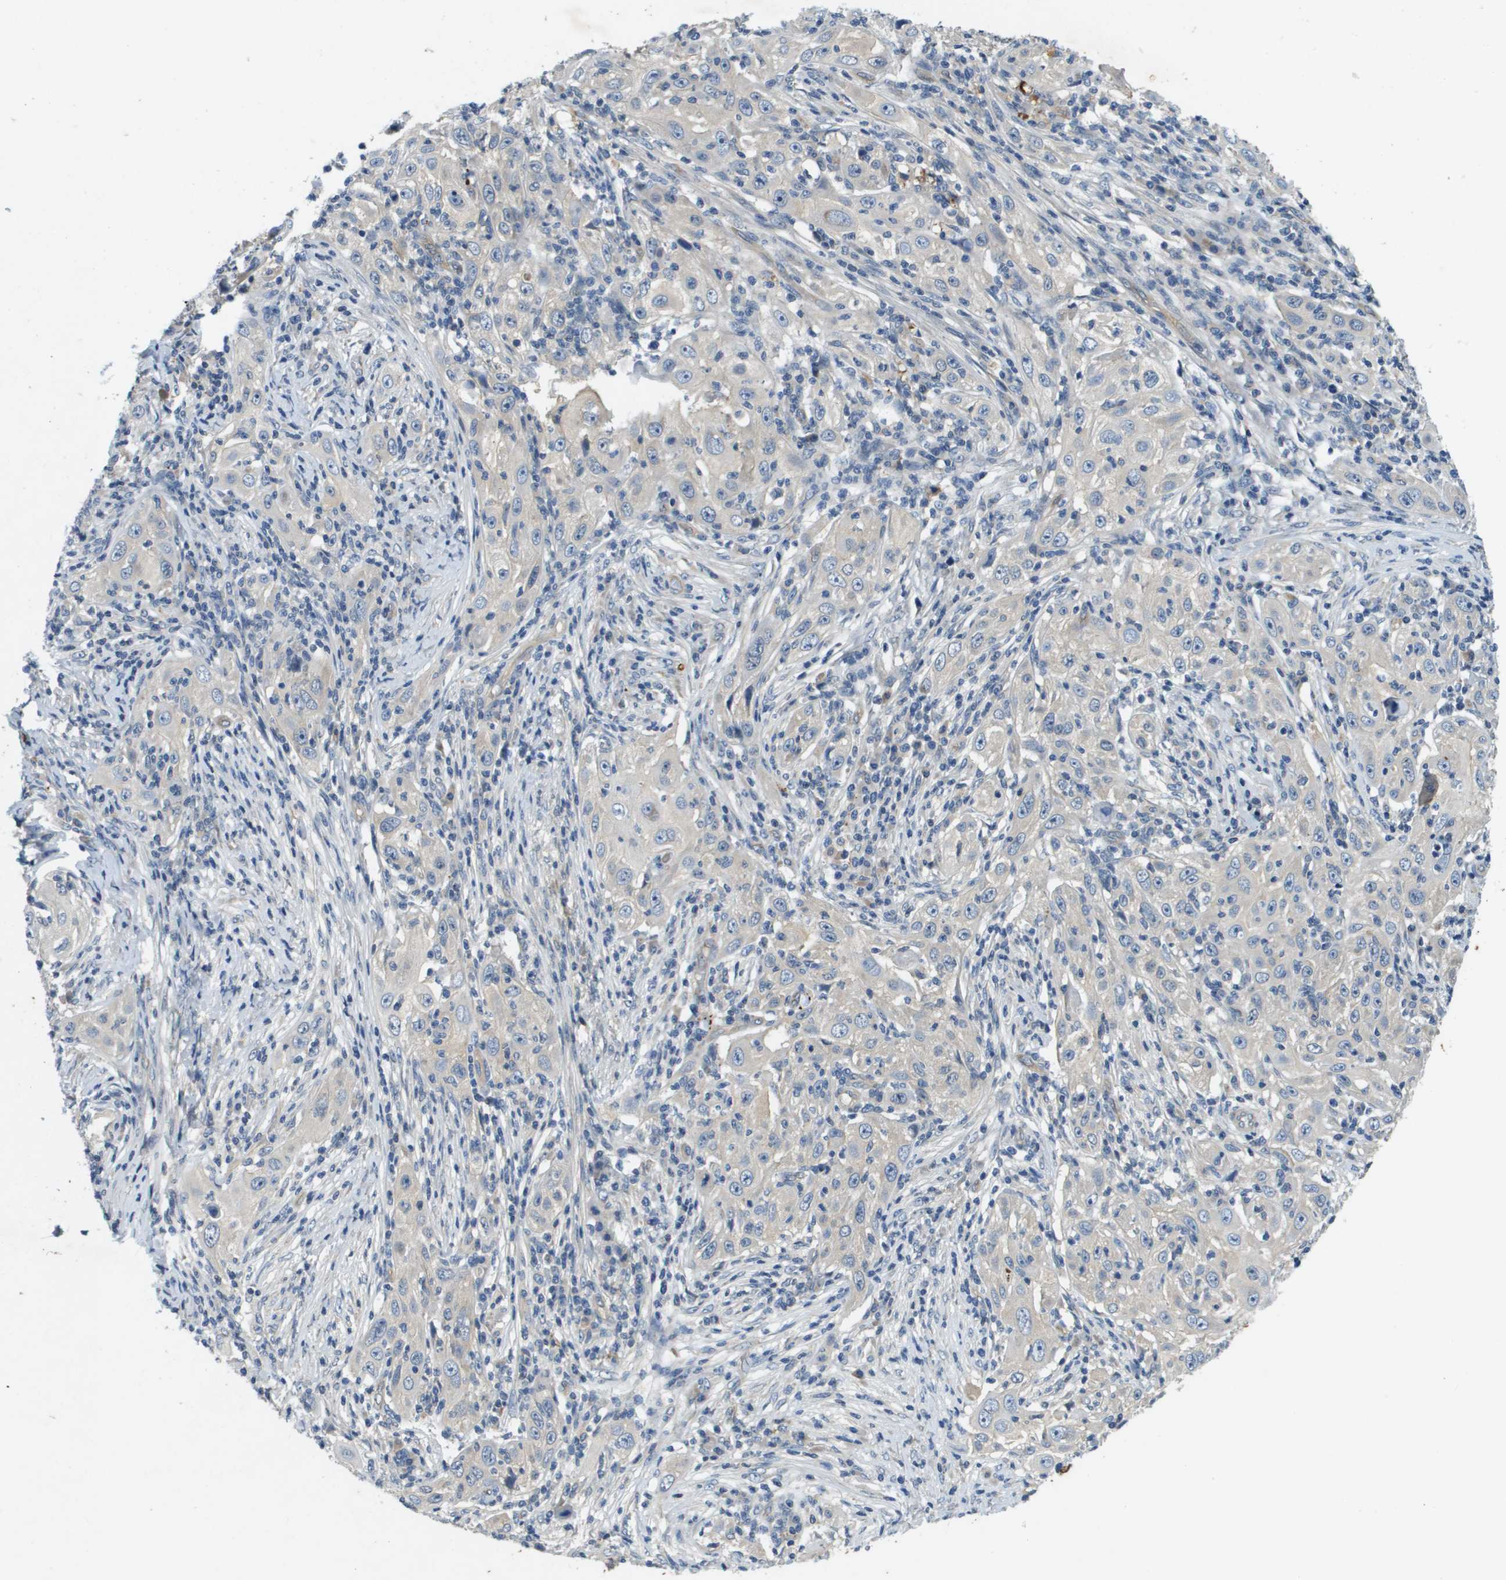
{"staining": {"intensity": "weak", "quantity": "25%-75%", "location": "cytoplasmic/membranous"}, "tissue": "skin cancer", "cell_type": "Tumor cells", "image_type": "cancer", "snomed": [{"axis": "morphology", "description": "Squamous cell carcinoma, NOS"}, {"axis": "topography", "description": "Skin"}], "caption": "Immunohistochemistry (IHC) micrograph of neoplastic tissue: human skin cancer stained using immunohistochemistry demonstrates low levels of weak protein expression localized specifically in the cytoplasmic/membranous of tumor cells, appearing as a cytoplasmic/membranous brown color.", "gene": "PGAP3", "patient": {"sex": "female", "age": 88}}